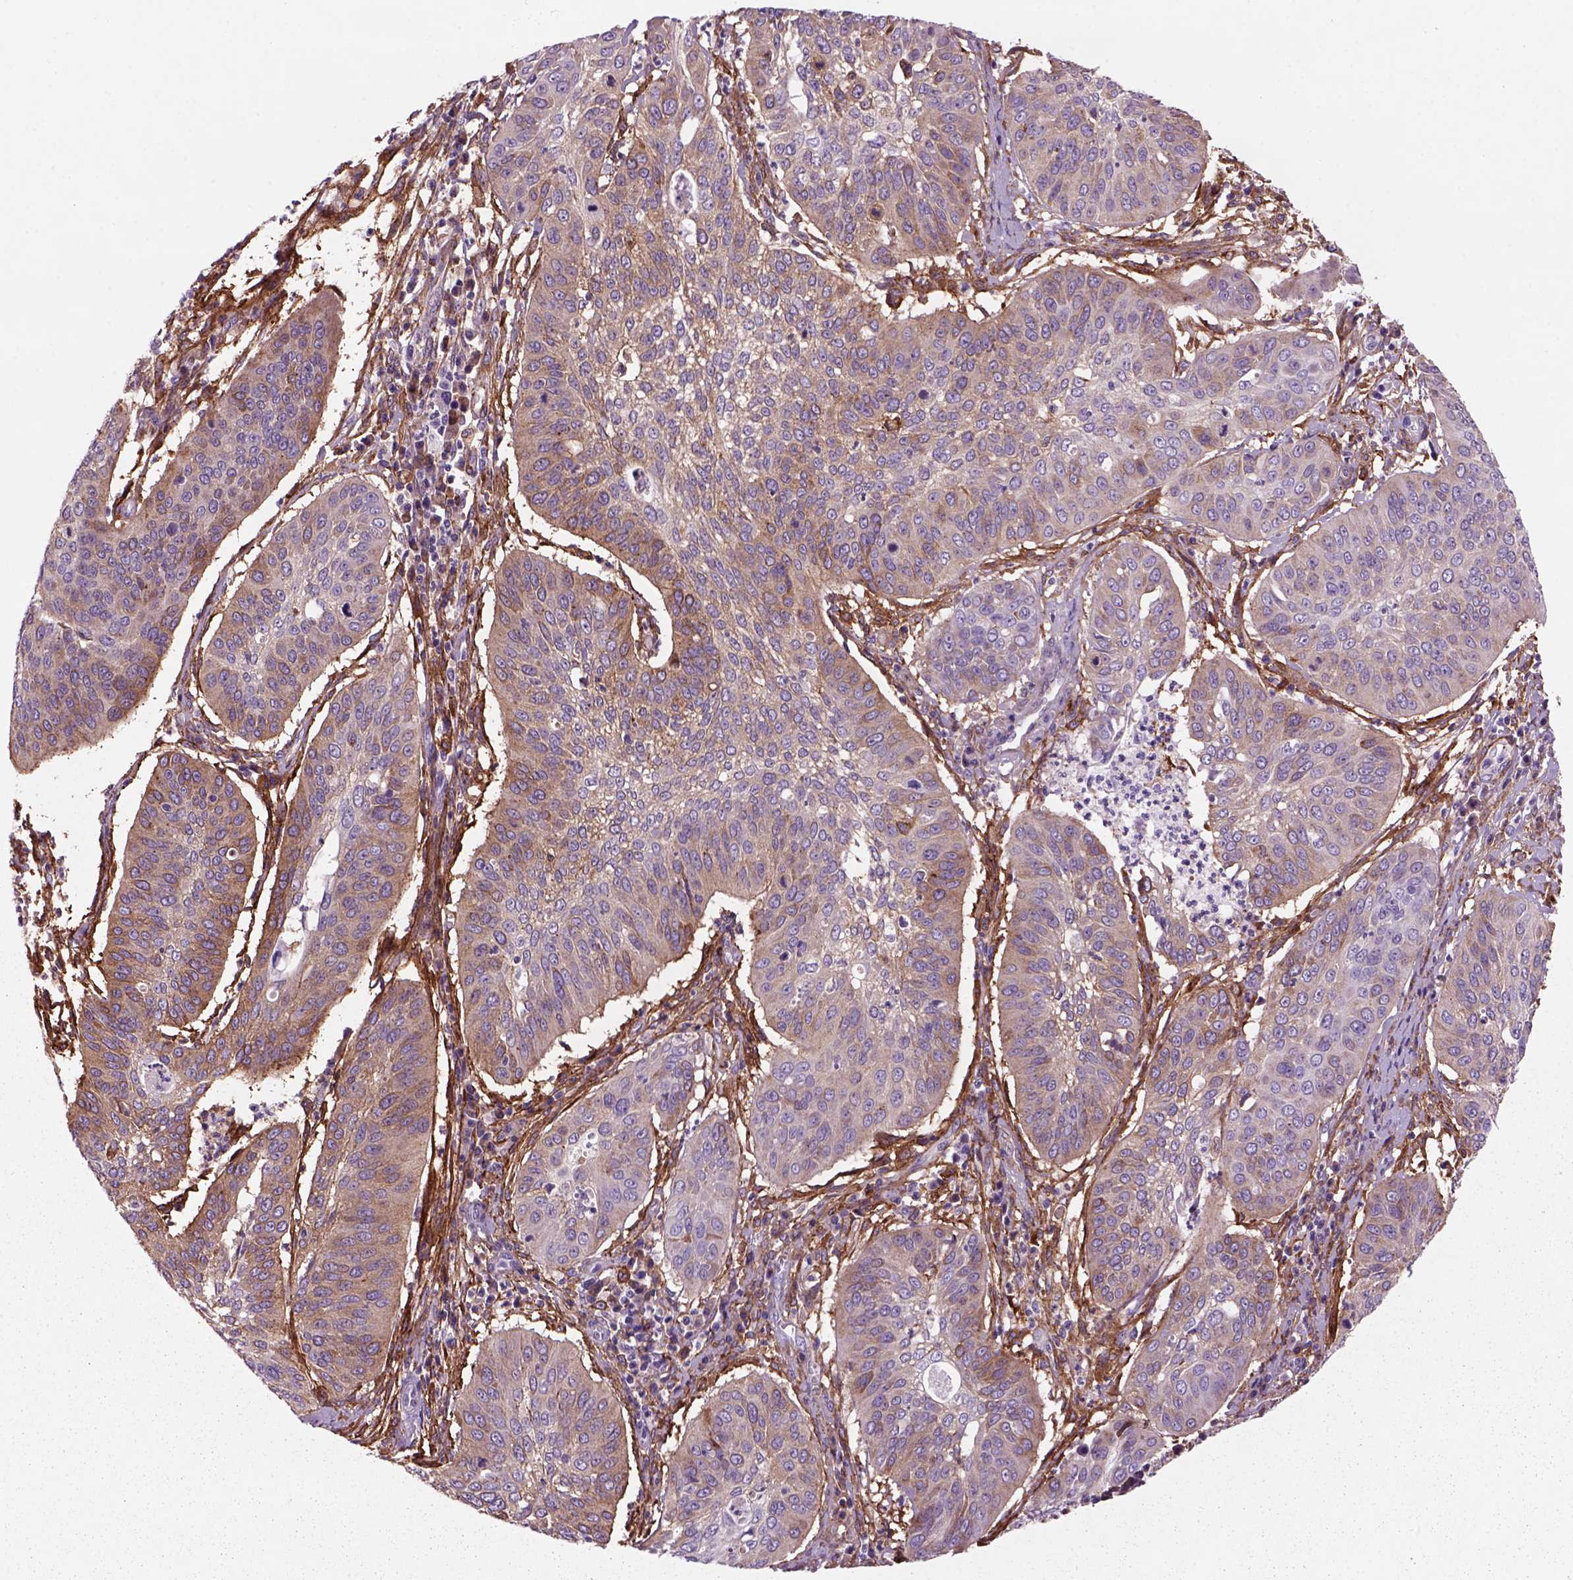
{"staining": {"intensity": "moderate", "quantity": ">75%", "location": "cytoplasmic/membranous"}, "tissue": "cervical cancer", "cell_type": "Tumor cells", "image_type": "cancer", "snomed": [{"axis": "morphology", "description": "Normal tissue, NOS"}, {"axis": "morphology", "description": "Squamous cell carcinoma, NOS"}, {"axis": "topography", "description": "Cervix"}], "caption": "A photomicrograph of cervical squamous cell carcinoma stained for a protein shows moderate cytoplasmic/membranous brown staining in tumor cells.", "gene": "MARCKS", "patient": {"sex": "female", "age": 39}}